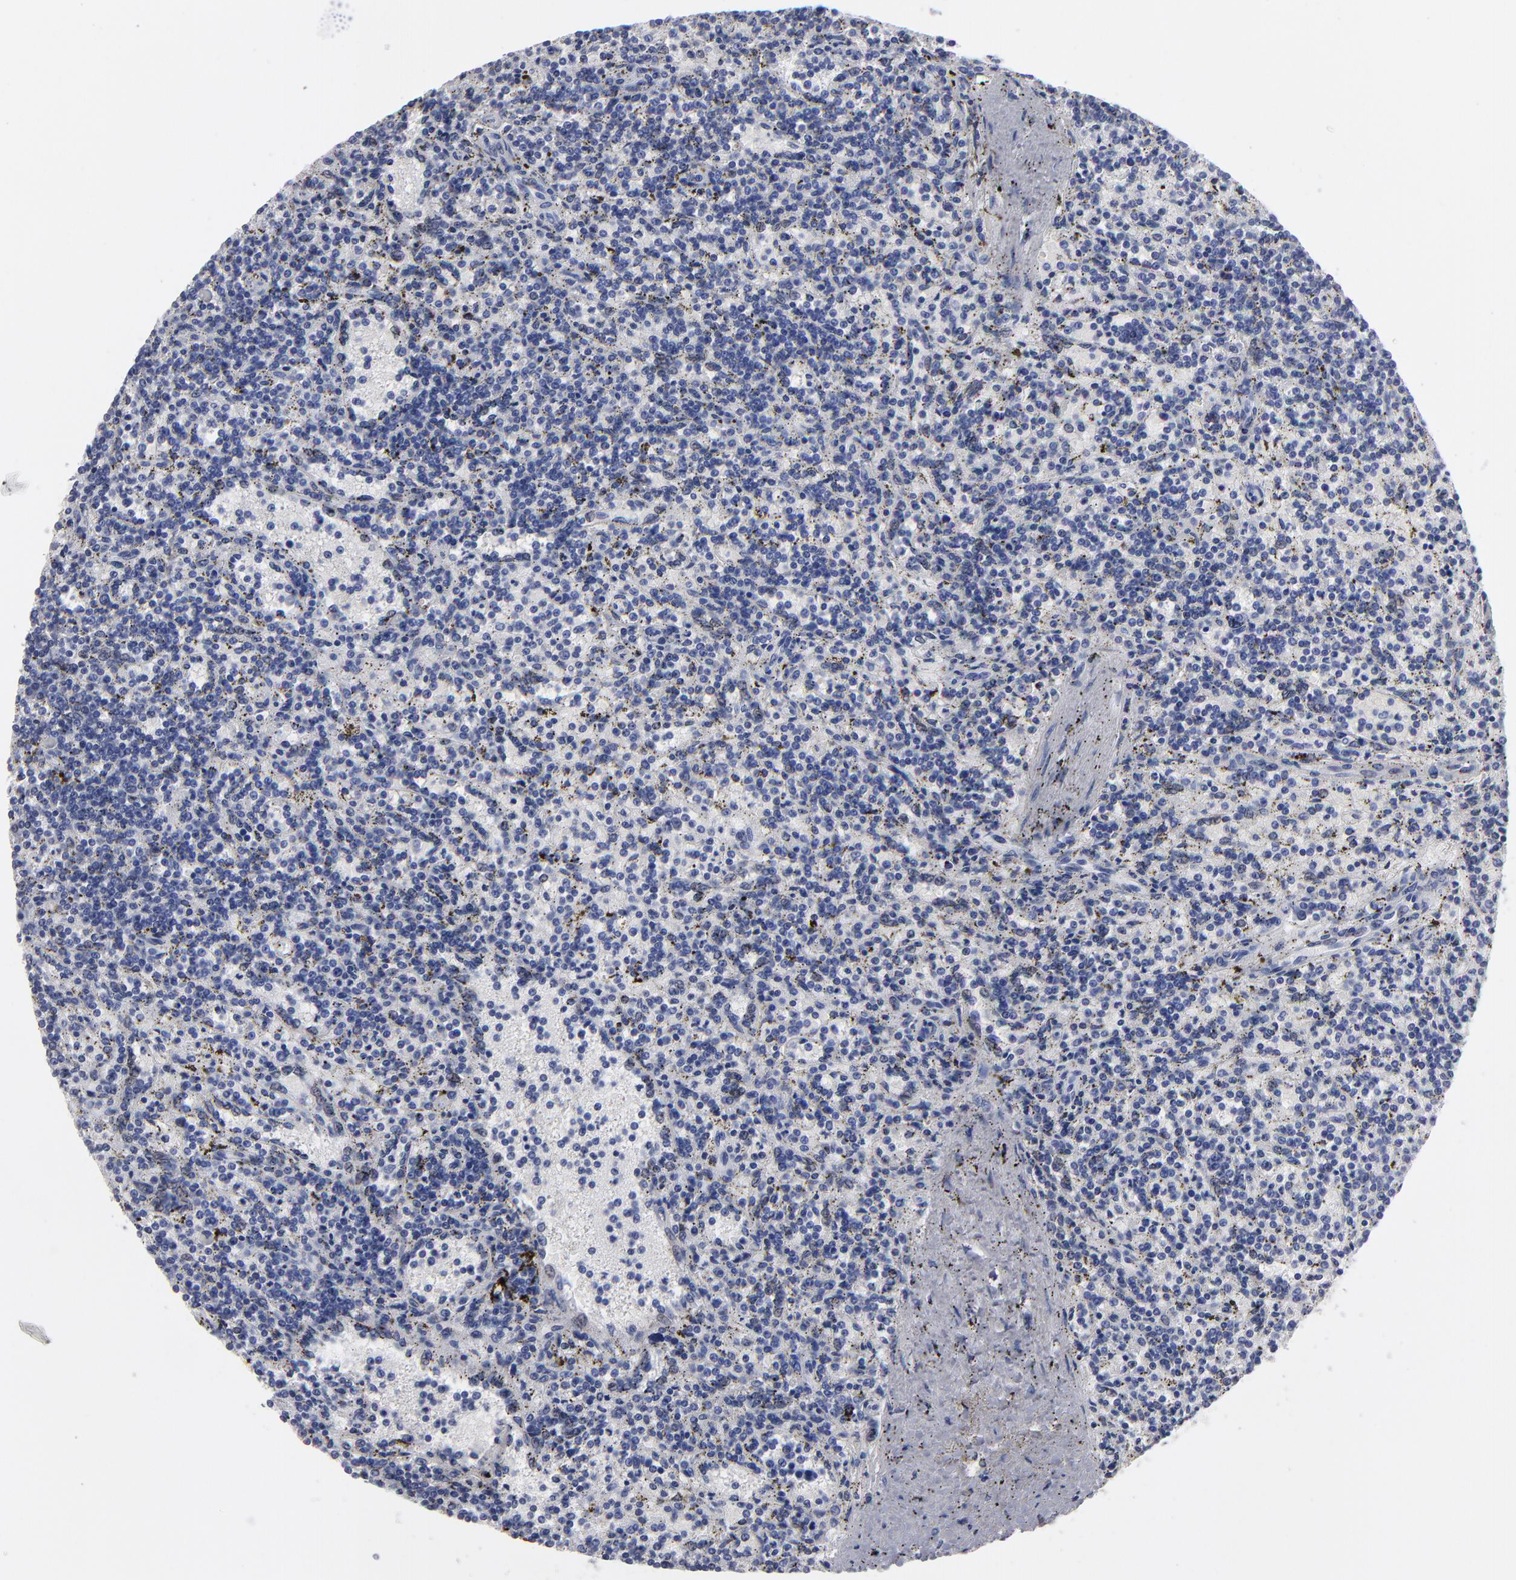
{"staining": {"intensity": "negative", "quantity": "none", "location": "none"}, "tissue": "lymphoma", "cell_type": "Tumor cells", "image_type": "cancer", "snomed": [{"axis": "morphology", "description": "Malignant lymphoma, non-Hodgkin's type, Low grade"}, {"axis": "topography", "description": "Spleen"}], "caption": "This is an immunohistochemistry (IHC) photomicrograph of lymphoma. There is no expression in tumor cells.", "gene": "CADM3", "patient": {"sex": "male", "age": 73}}